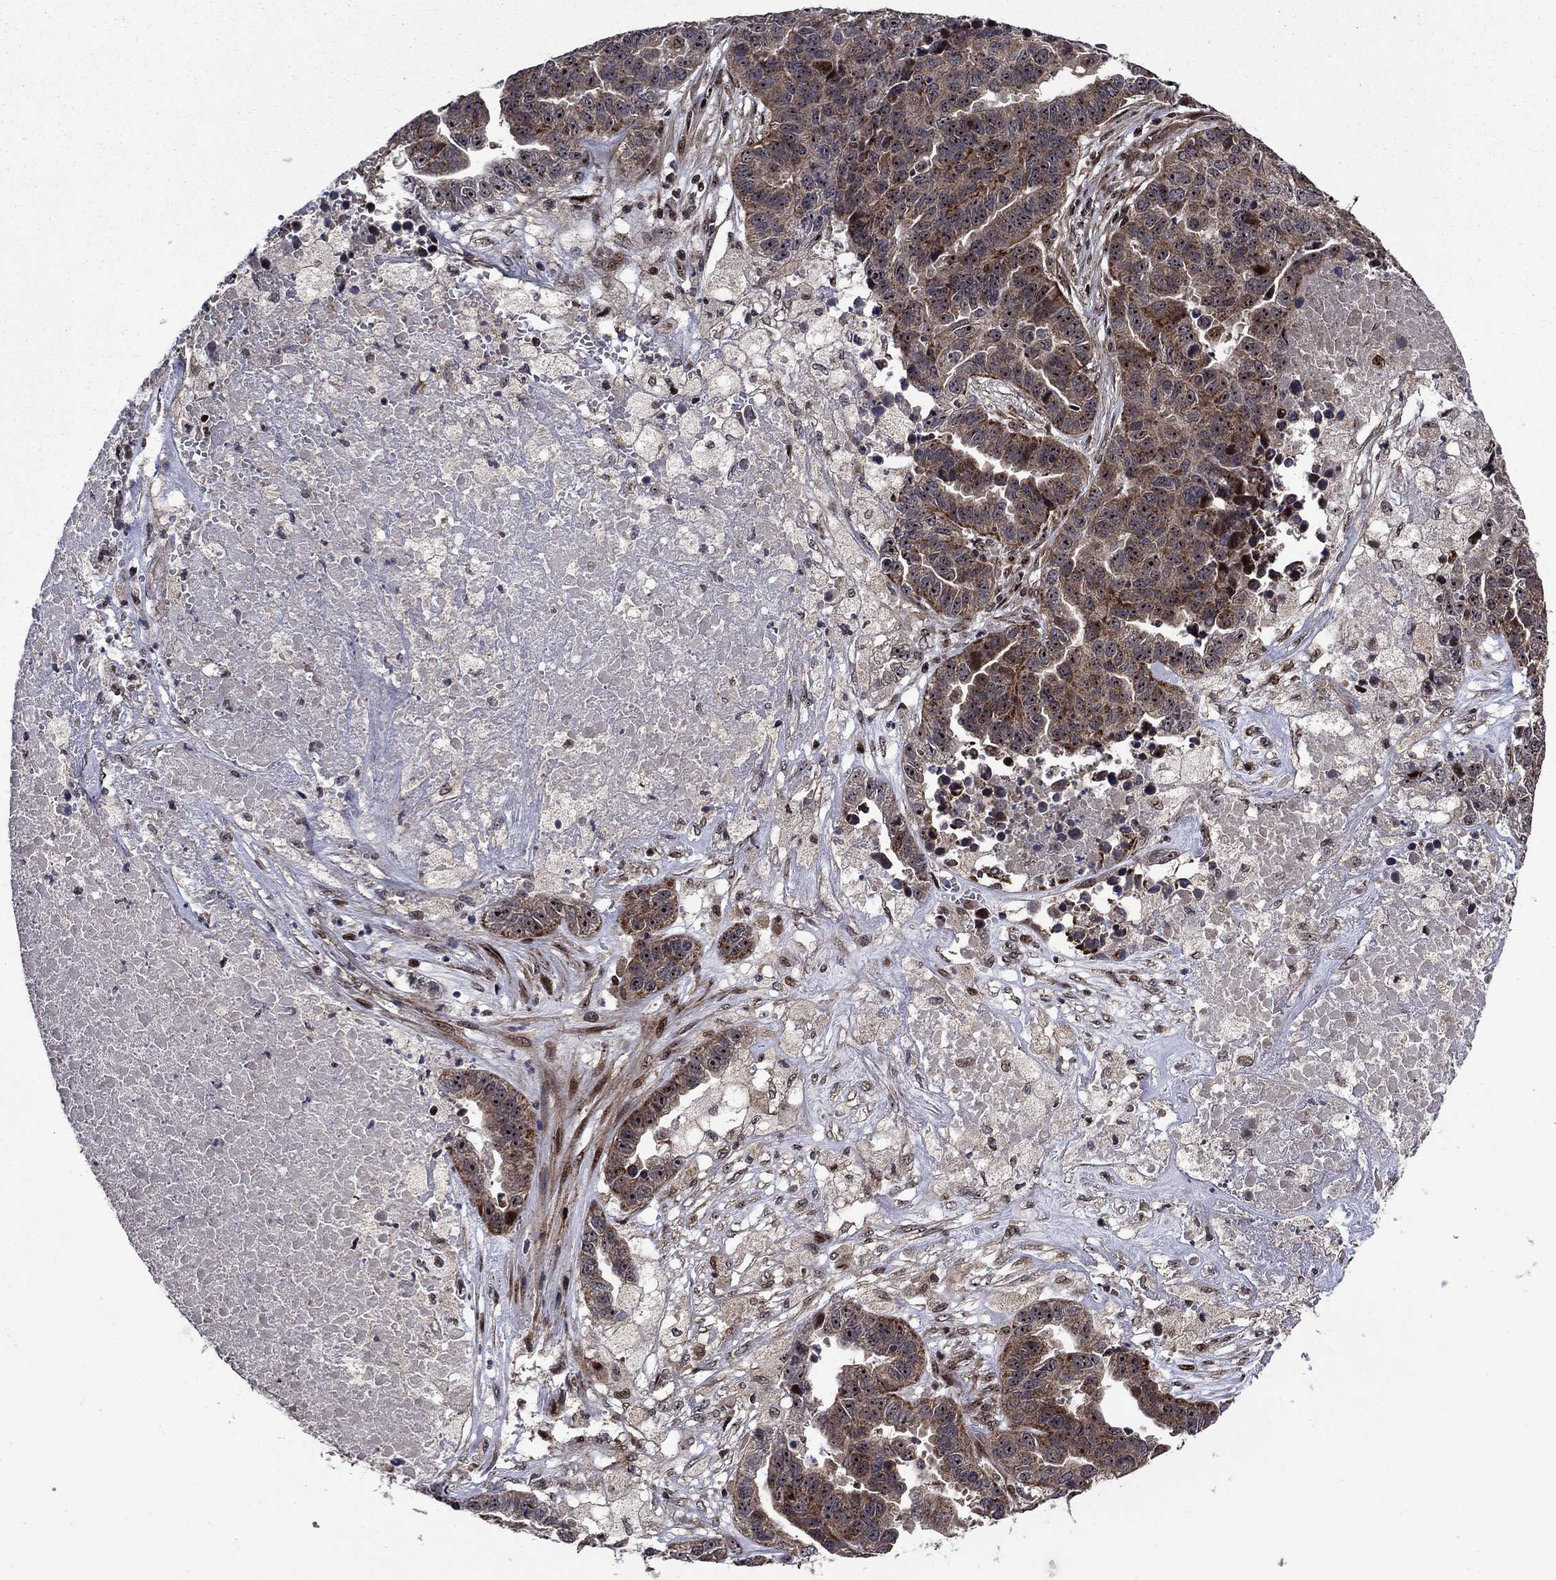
{"staining": {"intensity": "moderate", "quantity": "<25%", "location": "cytoplasmic/membranous"}, "tissue": "ovarian cancer", "cell_type": "Tumor cells", "image_type": "cancer", "snomed": [{"axis": "morphology", "description": "Cystadenocarcinoma, serous, NOS"}, {"axis": "topography", "description": "Ovary"}], "caption": "IHC of serous cystadenocarcinoma (ovarian) shows low levels of moderate cytoplasmic/membranous expression in about <25% of tumor cells.", "gene": "AGTPBP1", "patient": {"sex": "female", "age": 87}}